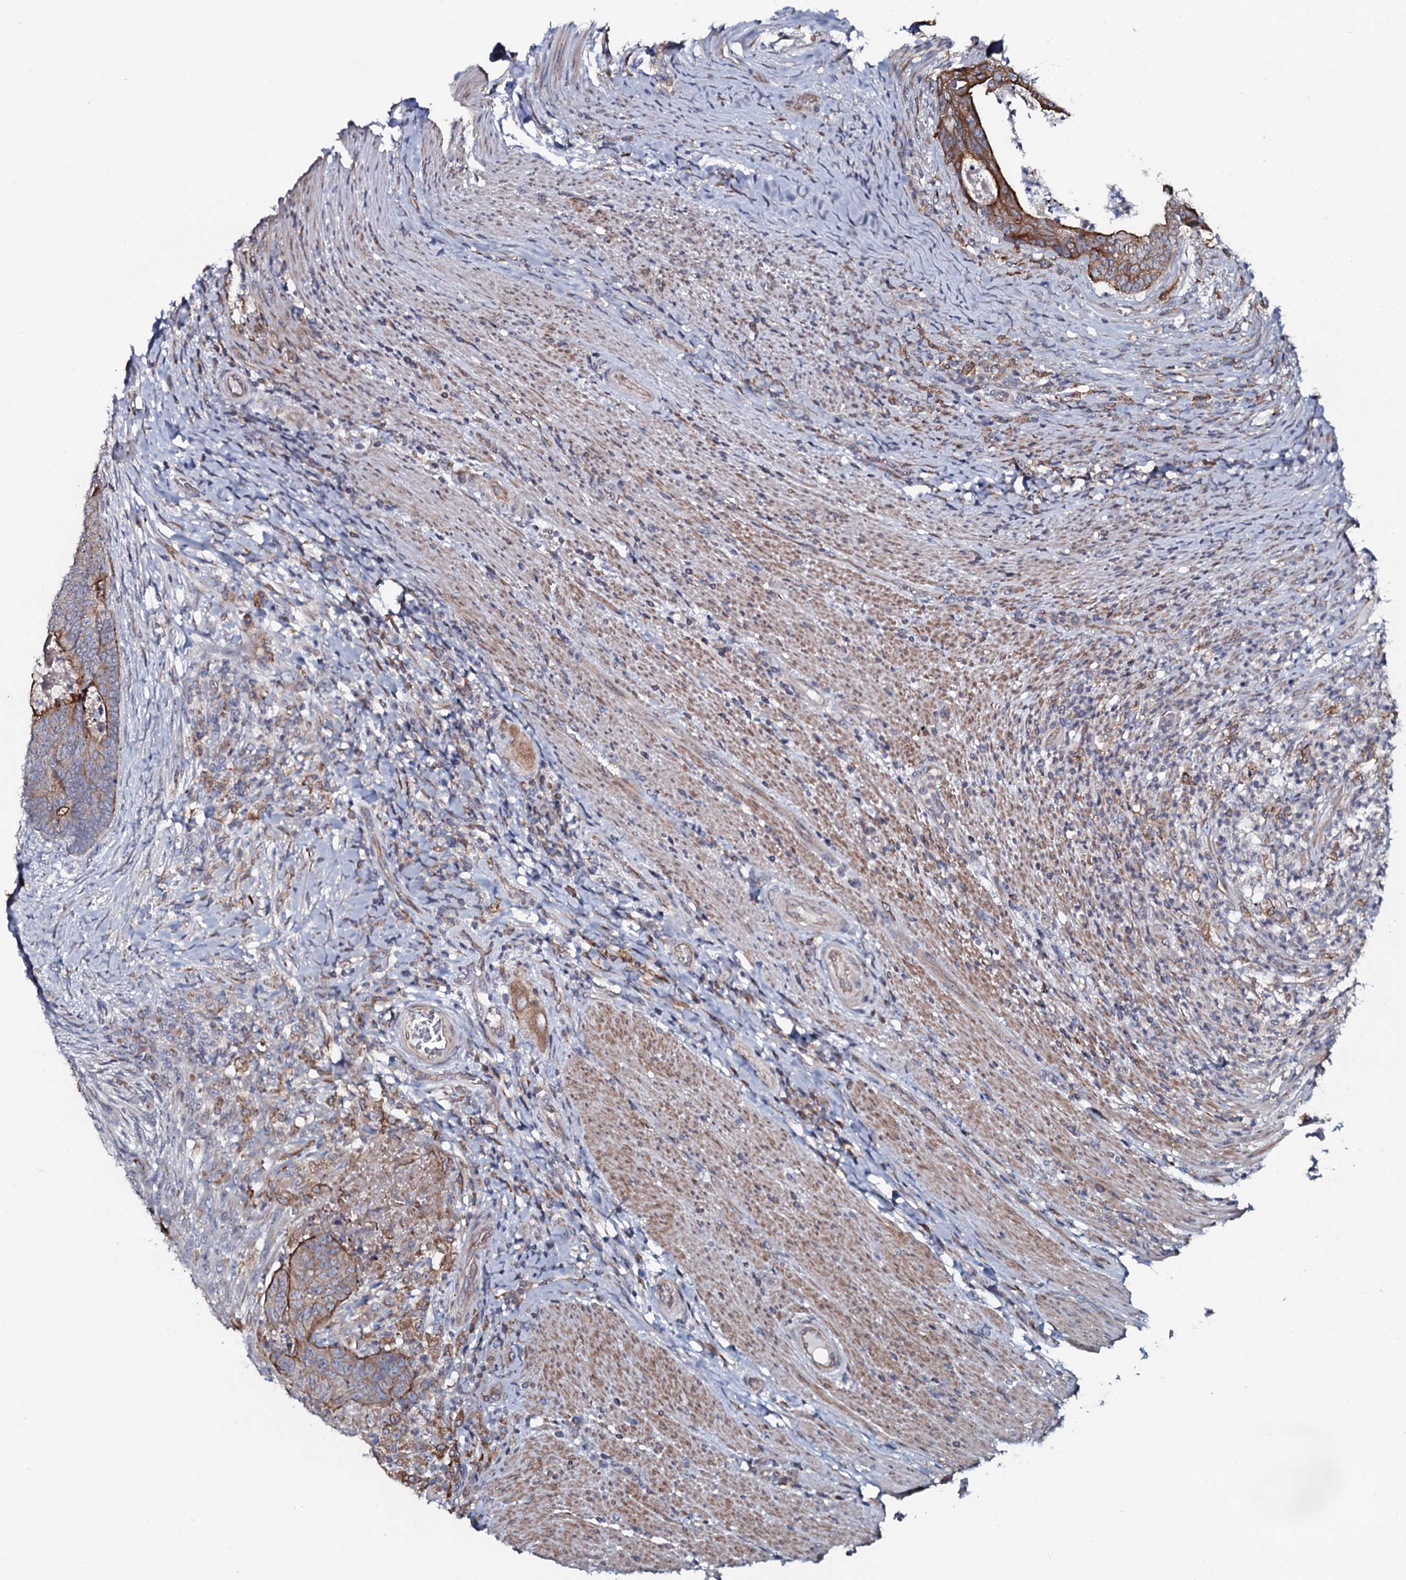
{"staining": {"intensity": "strong", "quantity": ">75%", "location": "cytoplasmic/membranous"}, "tissue": "colorectal cancer", "cell_type": "Tumor cells", "image_type": "cancer", "snomed": [{"axis": "morphology", "description": "Adenocarcinoma, NOS"}, {"axis": "topography", "description": "Colon"}], "caption": "IHC histopathology image of neoplastic tissue: colorectal cancer (adenocarcinoma) stained using IHC demonstrates high levels of strong protein expression localized specifically in the cytoplasmic/membranous of tumor cells, appearing as a cytoplasmic/membranous brown color.", "gene": "TMEM151A", "patient": {"sex": "female", "age": 67}}